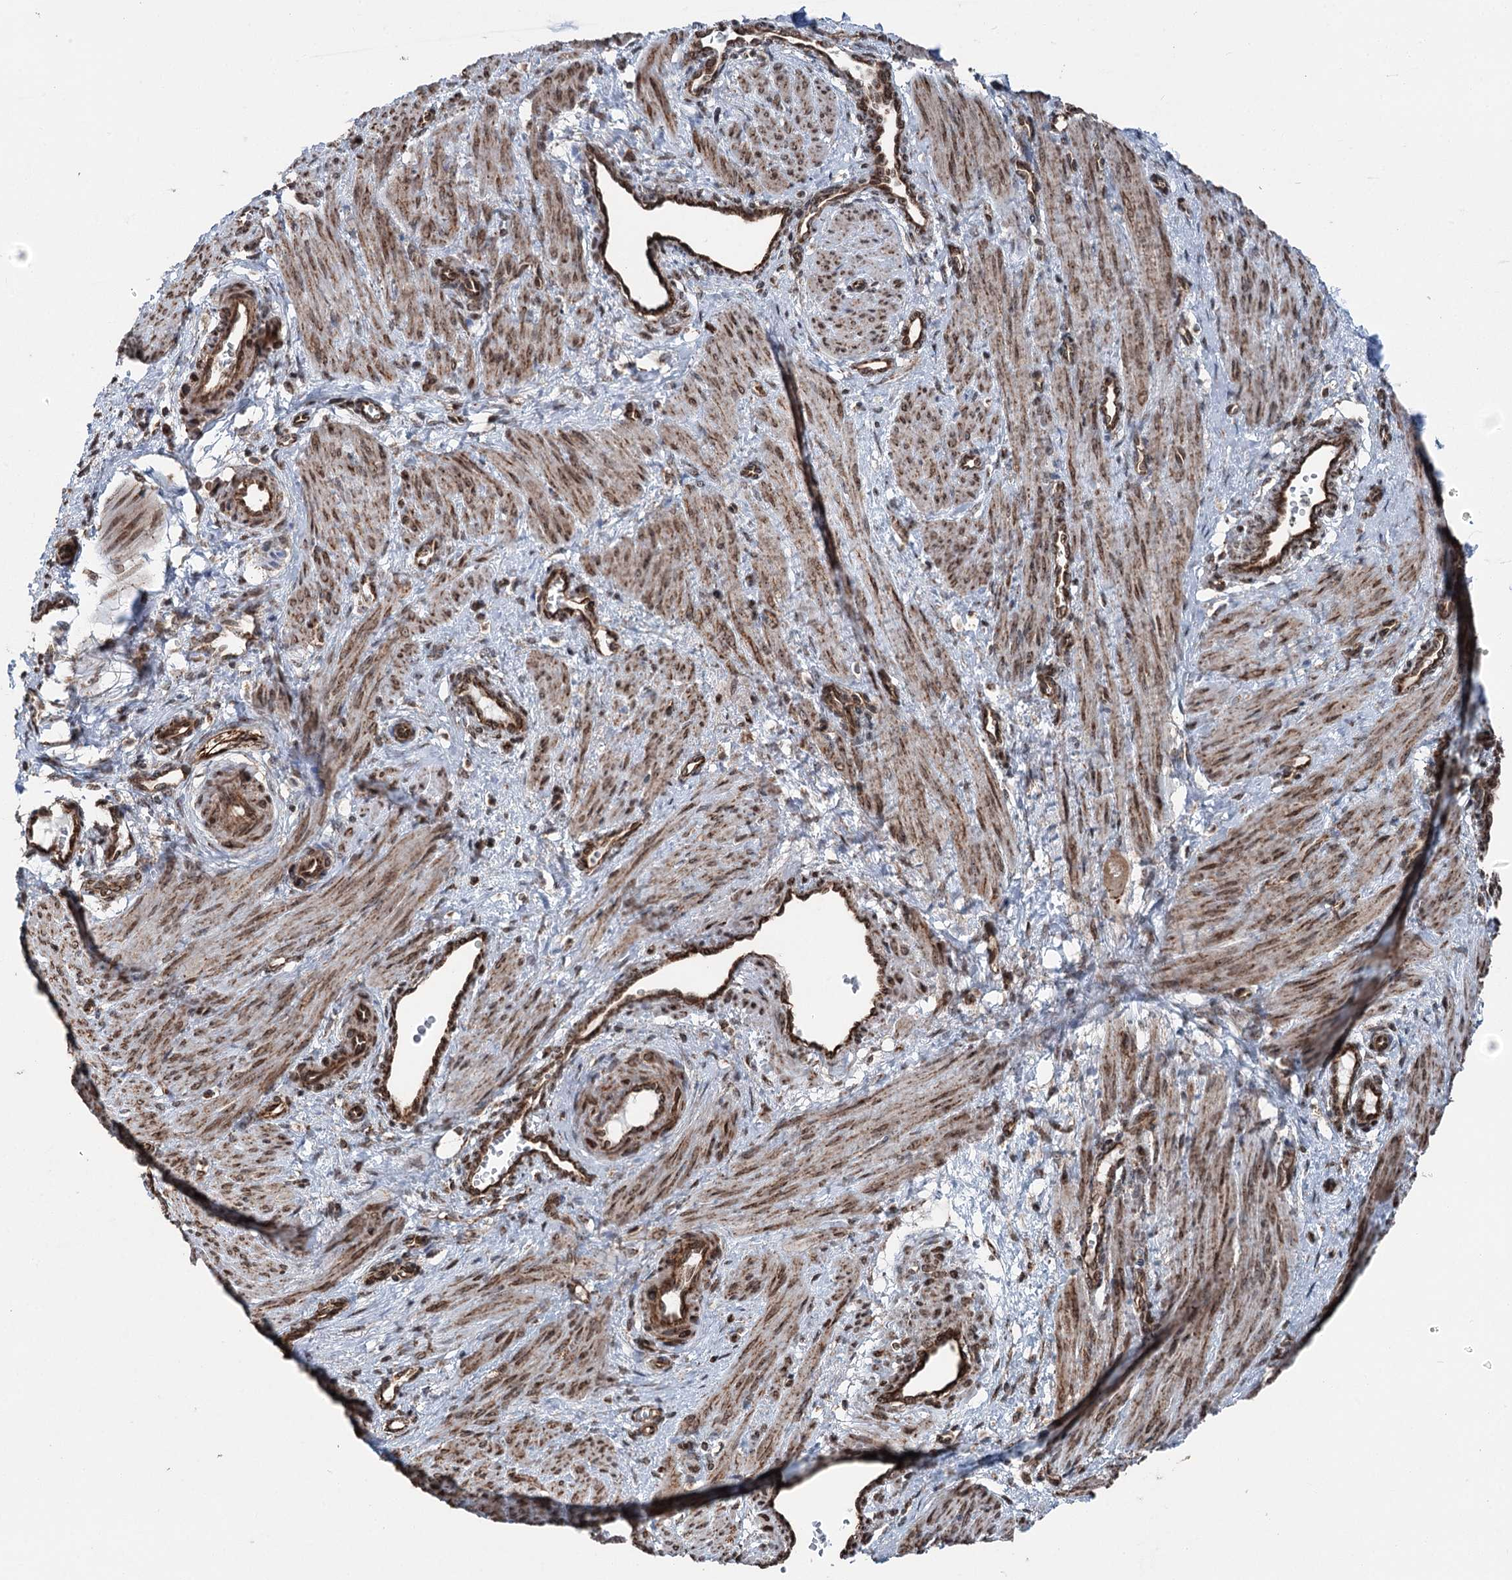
{"staining": {"intensity": "moderate", "quantity": ">75%", "location": "cytoplasmic/membranous,nuclear"}, "tissue": "smooth muscle", "cell_type": "Smooth muscle cells", "image_type": "normal", "snomed": [{"axis": "morphology", "description": "Normal tissue, NOS"}, {"axis": "topography", "description": "Endometrium"}], "caption": "Moderate cytoplasmic/membranous,nuclear staining is present in approximately >75% of smooth muscle cells in unremarkable smooth muscle. The staining was performed using DAB (3,3'-diaminobenzidine), with brown indicating positive protein expression. Nuclei are stained blue with hematoxylin.", "gene": "STEEP1", "patient": {"sex": "female", "age": 33}}